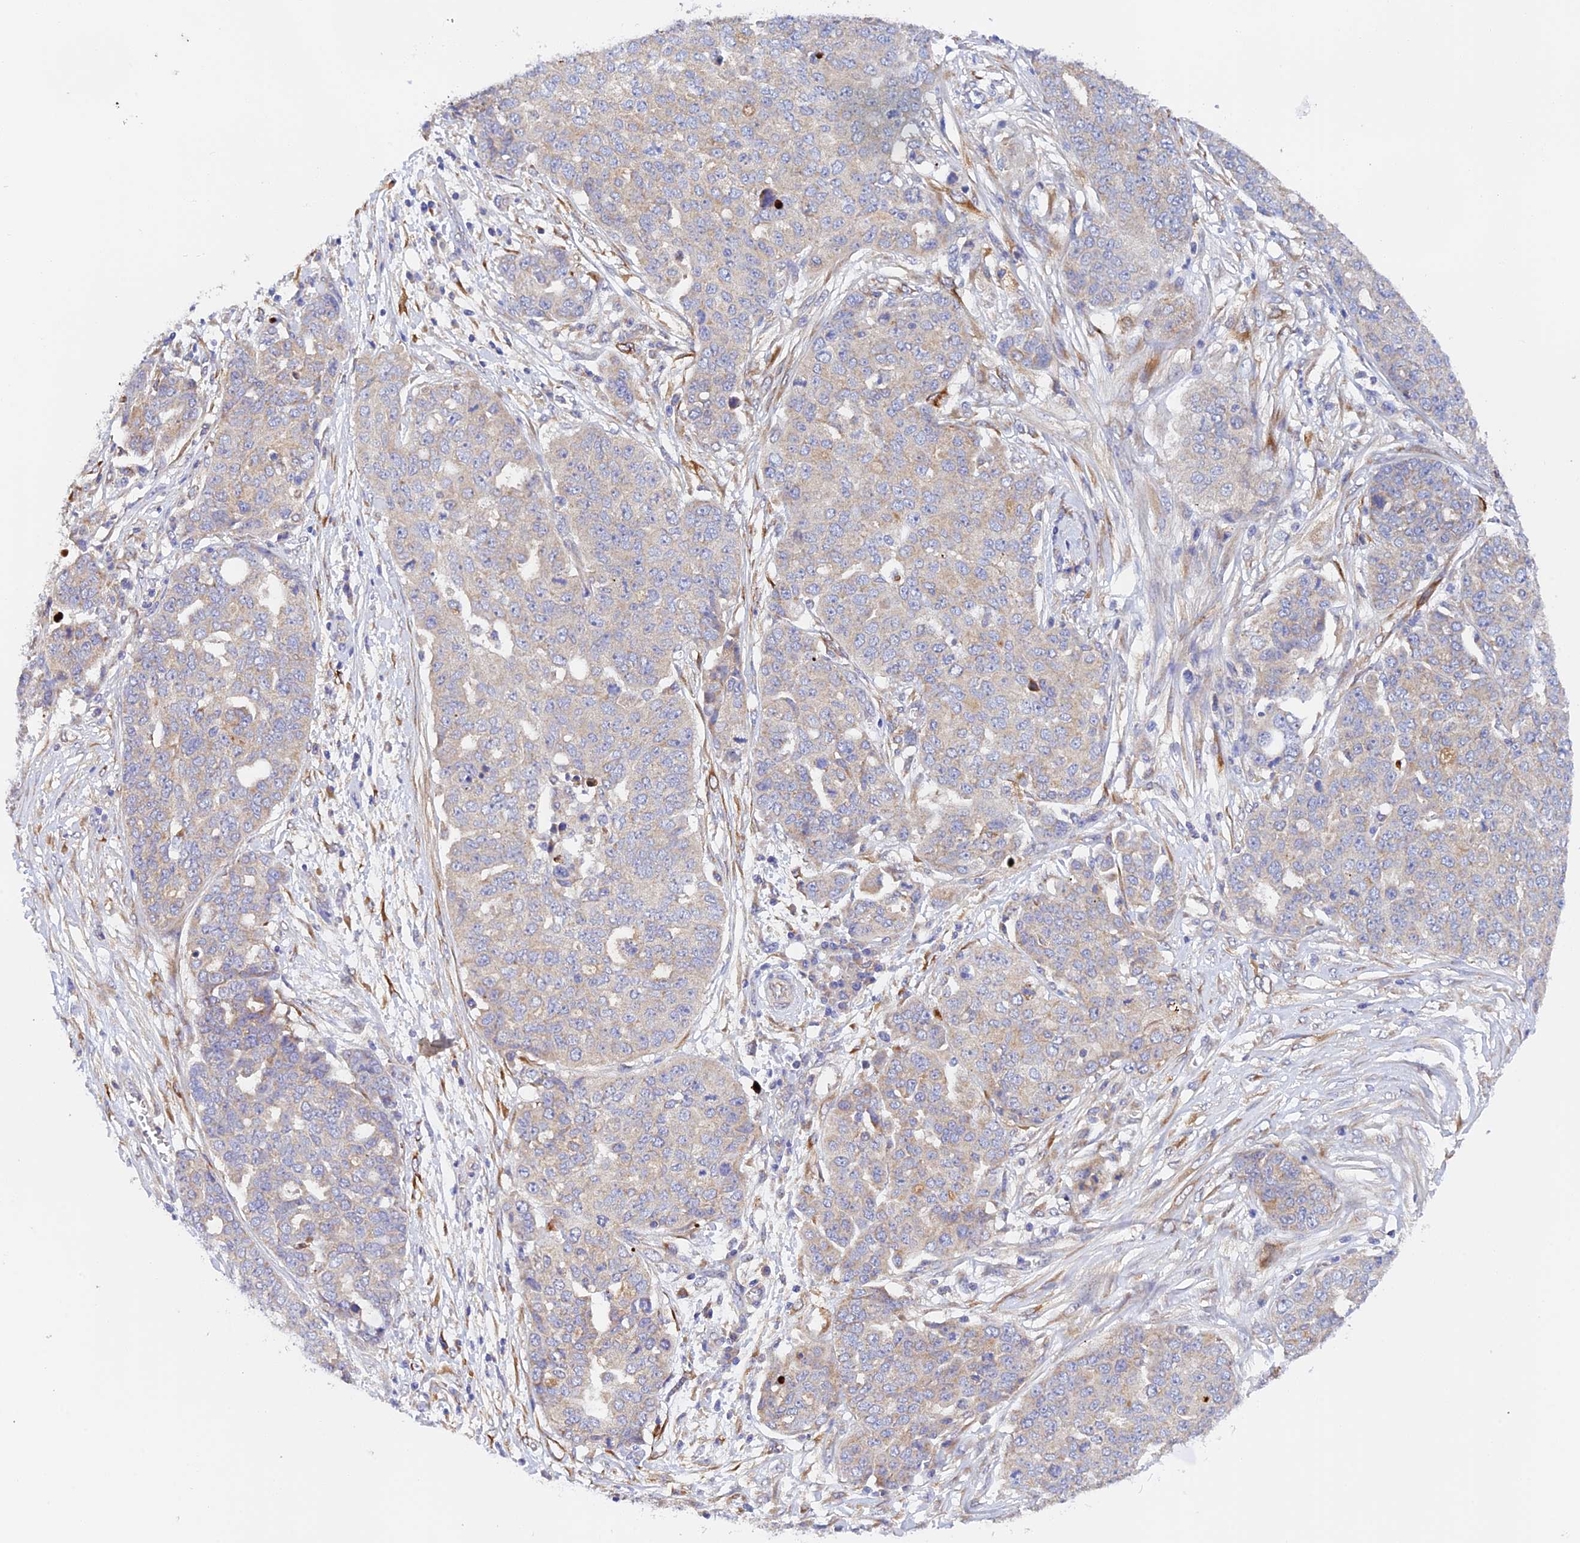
{"staining": {"intensity": "weak", "quantity": "<25%", "location": "cytoplasmic/membranous"}, "tissue": "ovarian cancer", "cell_type": "Tumor cells", "image_type": "cancer", "snomed": [{"axis": "morphology", "description": "Cystadenocarcinoma, serous, NOS"}, {"axis": "topography", "description": "Soft tissue"}, {"axis": "topography", "description": "Ovary"}], "caption": "This is an immunohistochemistry (IHC) histopathology image of human ovarian cancer. There is no staining in tumor cells.", "gene": "RANBP6", "patient": {"sex": "female", "age": 57}}